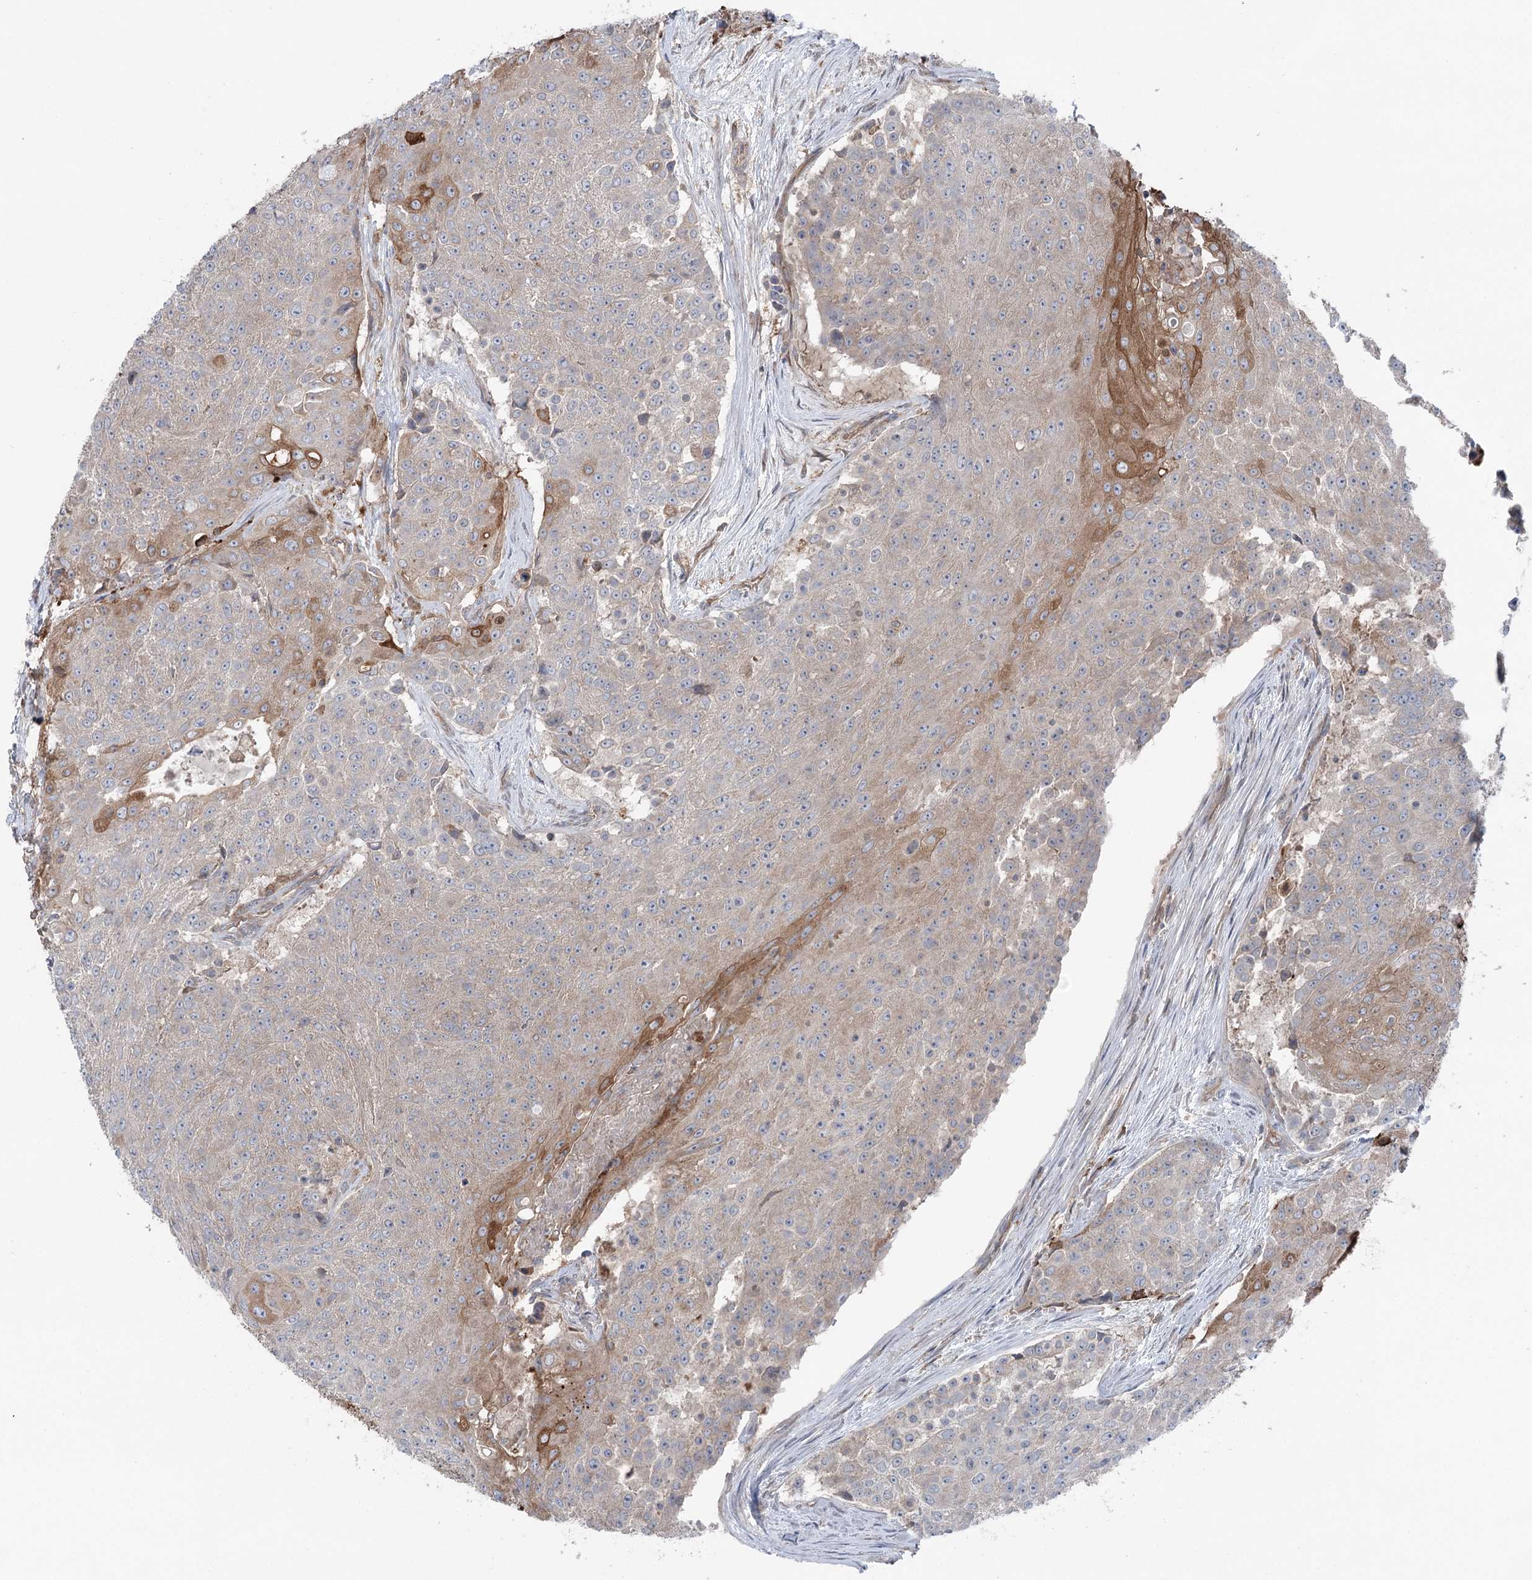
{"staining": {"intensity": "moderate", "quantity": "<25%", "location": "cytoplasmic/membranous"}, "tissue": "urothelial cancer", "cell_type": "Tumor cells", "image_type": "cancer", "snomed": [{"axis": "morphology", "description": "Urothelial carcinoma, High grade"}, {"axis": "topography", "description": "Urinary bladder"}], "caption": "Urothelial carcinoma (high-grade) tissue demonstrates moderate cytoplasmic/membranous positivity in approximately <25% of tumor cells, visualized by immunohistochemistry. The staining was performed using DAB to visualize the protein expression in brown, while the nuclei were stained in blue with hematoxylin (Magnification: 20x).", "gene": "PPP1R21", "patient": {"sex": "female", "age": 63}}